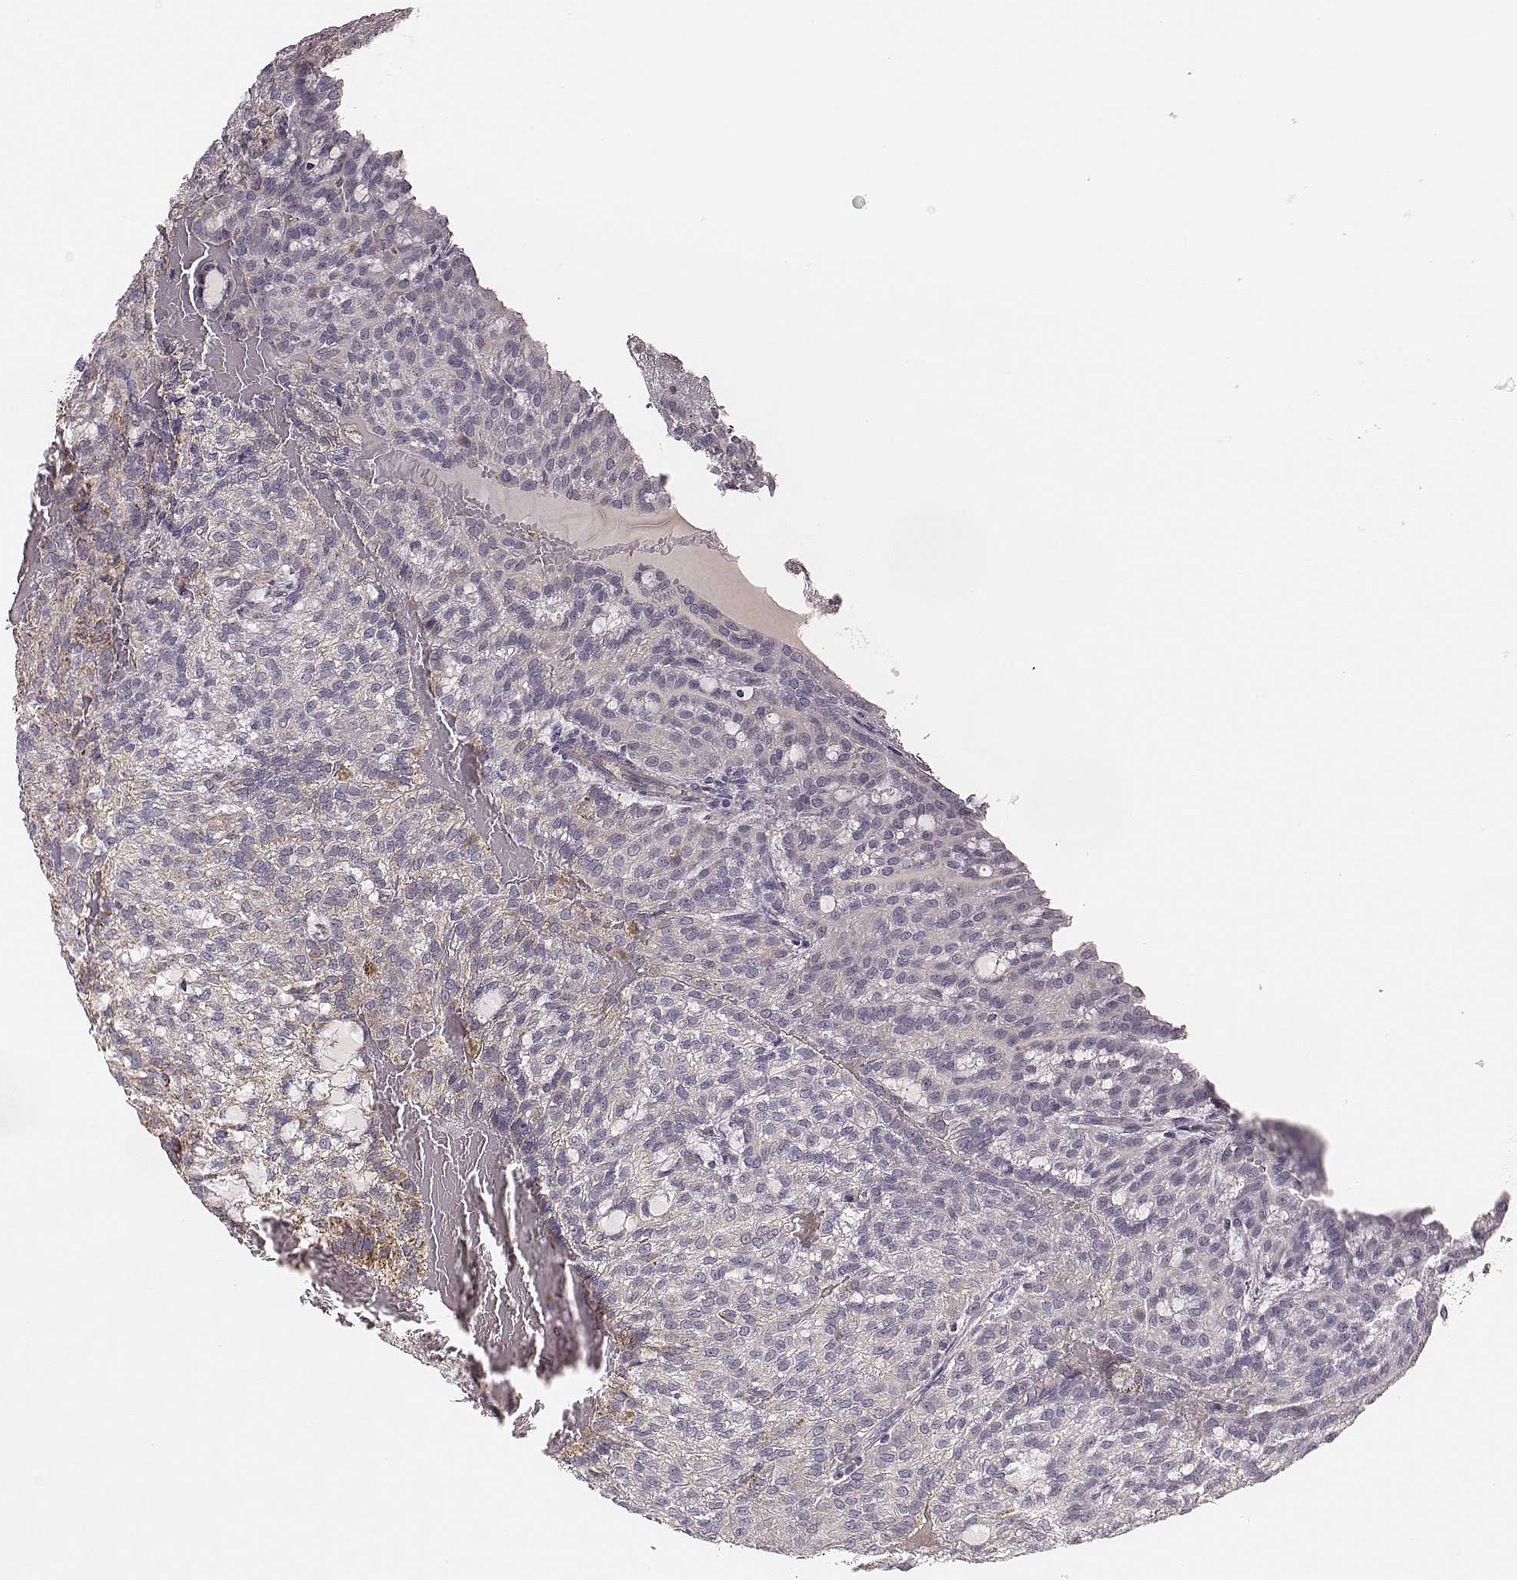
{"staining": {"intensity": "moderate", "quantity": "<25%", "location": "cytoplasmic/membranous"}, "tissue": "renal cancer", "cell_type": "Tumor cells", "image_type": "cancer", "snomed": [{"axis": "morphology", "description": "Adenocarcinoma, NOS"}, {"axis": "topography", "description": "Kidney"}], "caption": "The histopathology image shows staining of renal cancer (adenocarcinoma), revealing moderate cytoplasmic/membranous protein expression (brown color) within tumor cells. The staining is performed using DAB brown chromogen to label protein expression. The nuclei are counter-stained blue using hematoxylin.", "gene": "TUFM", "patient": {"sex": "male", "age": 63}}